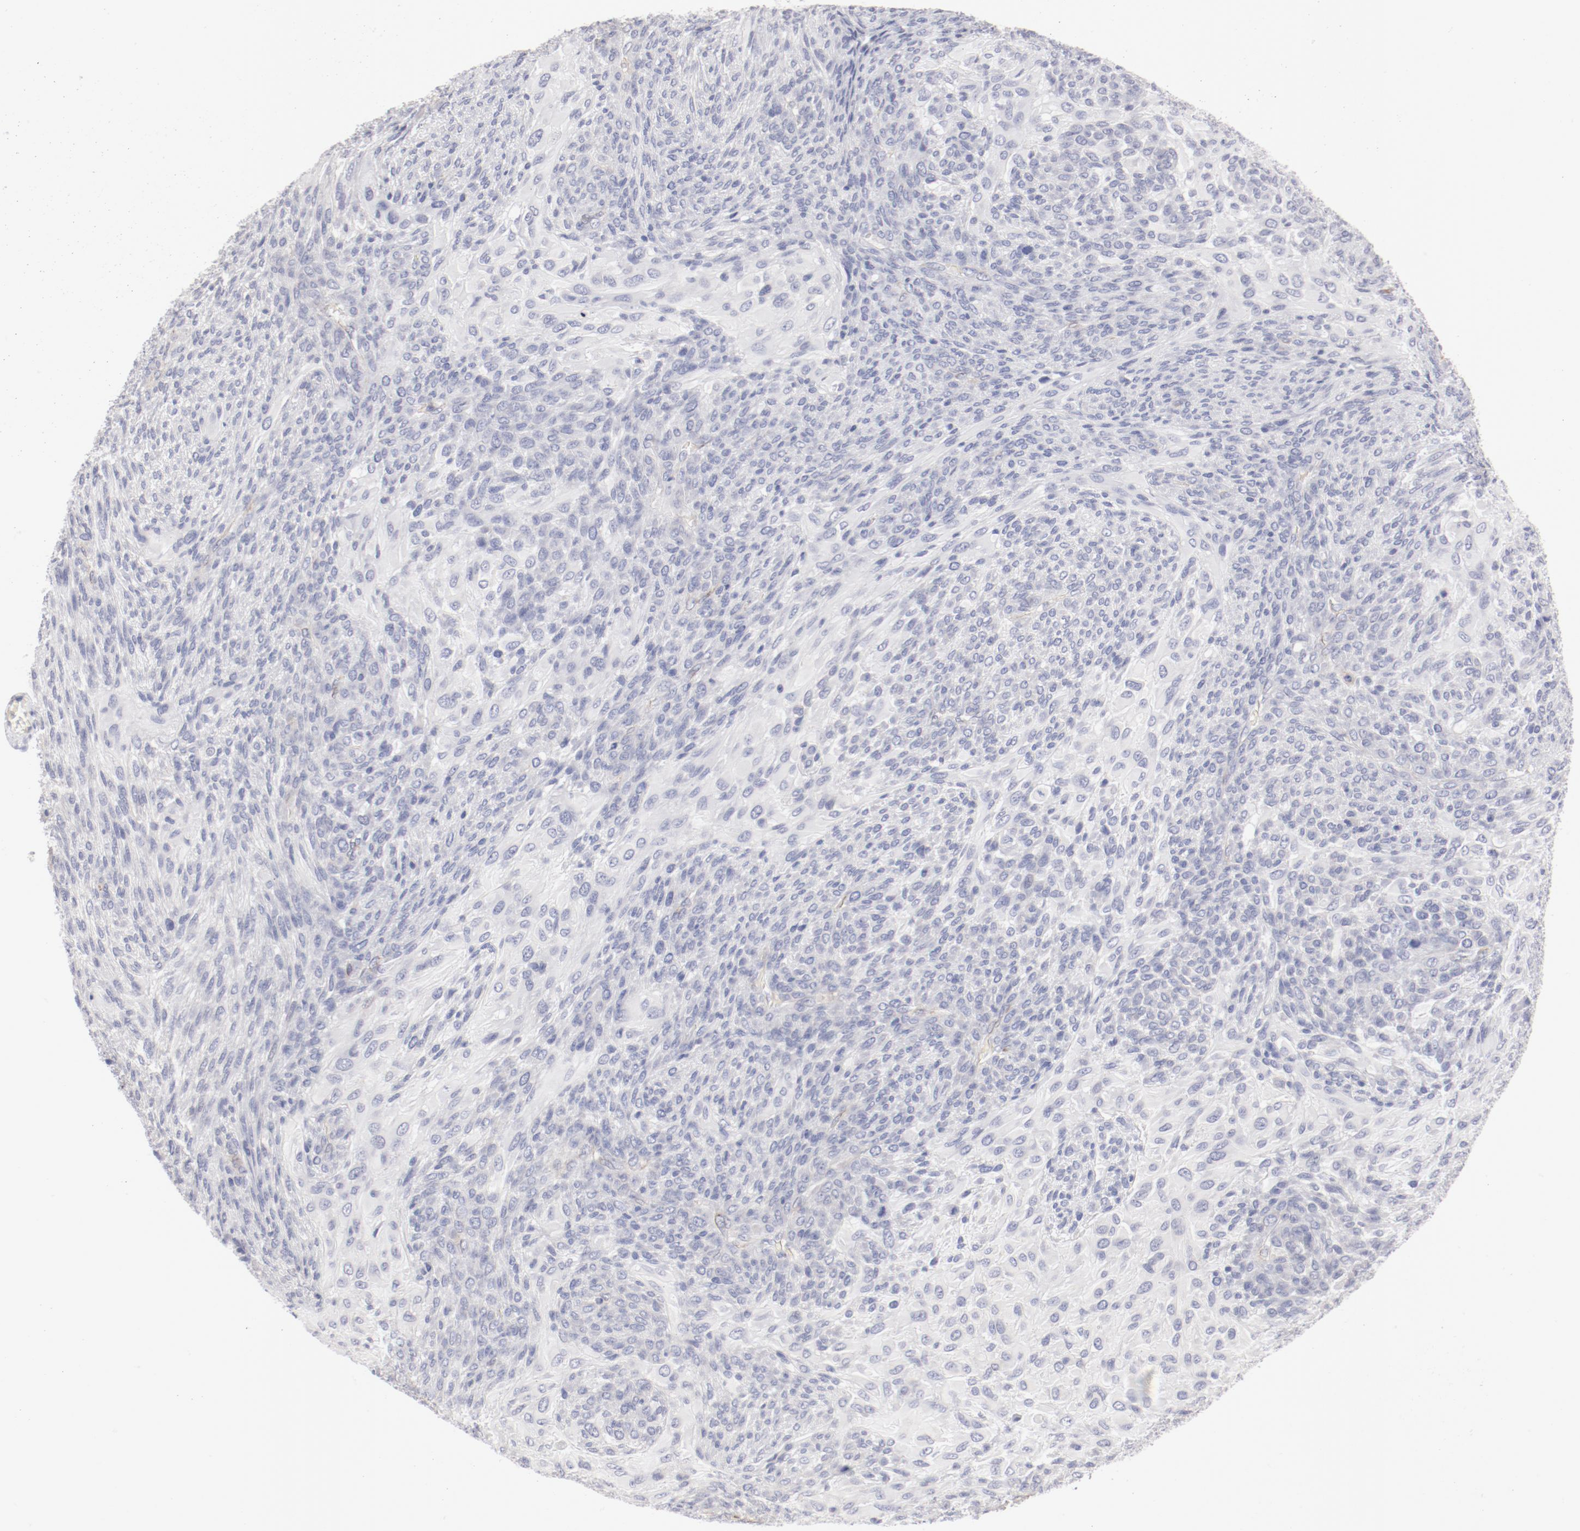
{"staining": {"intensity": "negative", "quantity": "none", "location": "none"}, "tissue": "glioma", "cell_type": "Tumor cells", "image_type": "cancer", "snomed": [{"axis": "morphology", "description": "Glioma, malignant, High grade"}, {"axis": "topography", "description": "Cerebral cortex"}], "caption": "Protein analysis of glioma exhibits no significant staining in tumor cells.", "gene": "LAX1", "patient": {"sex": "female", "age": 55}}